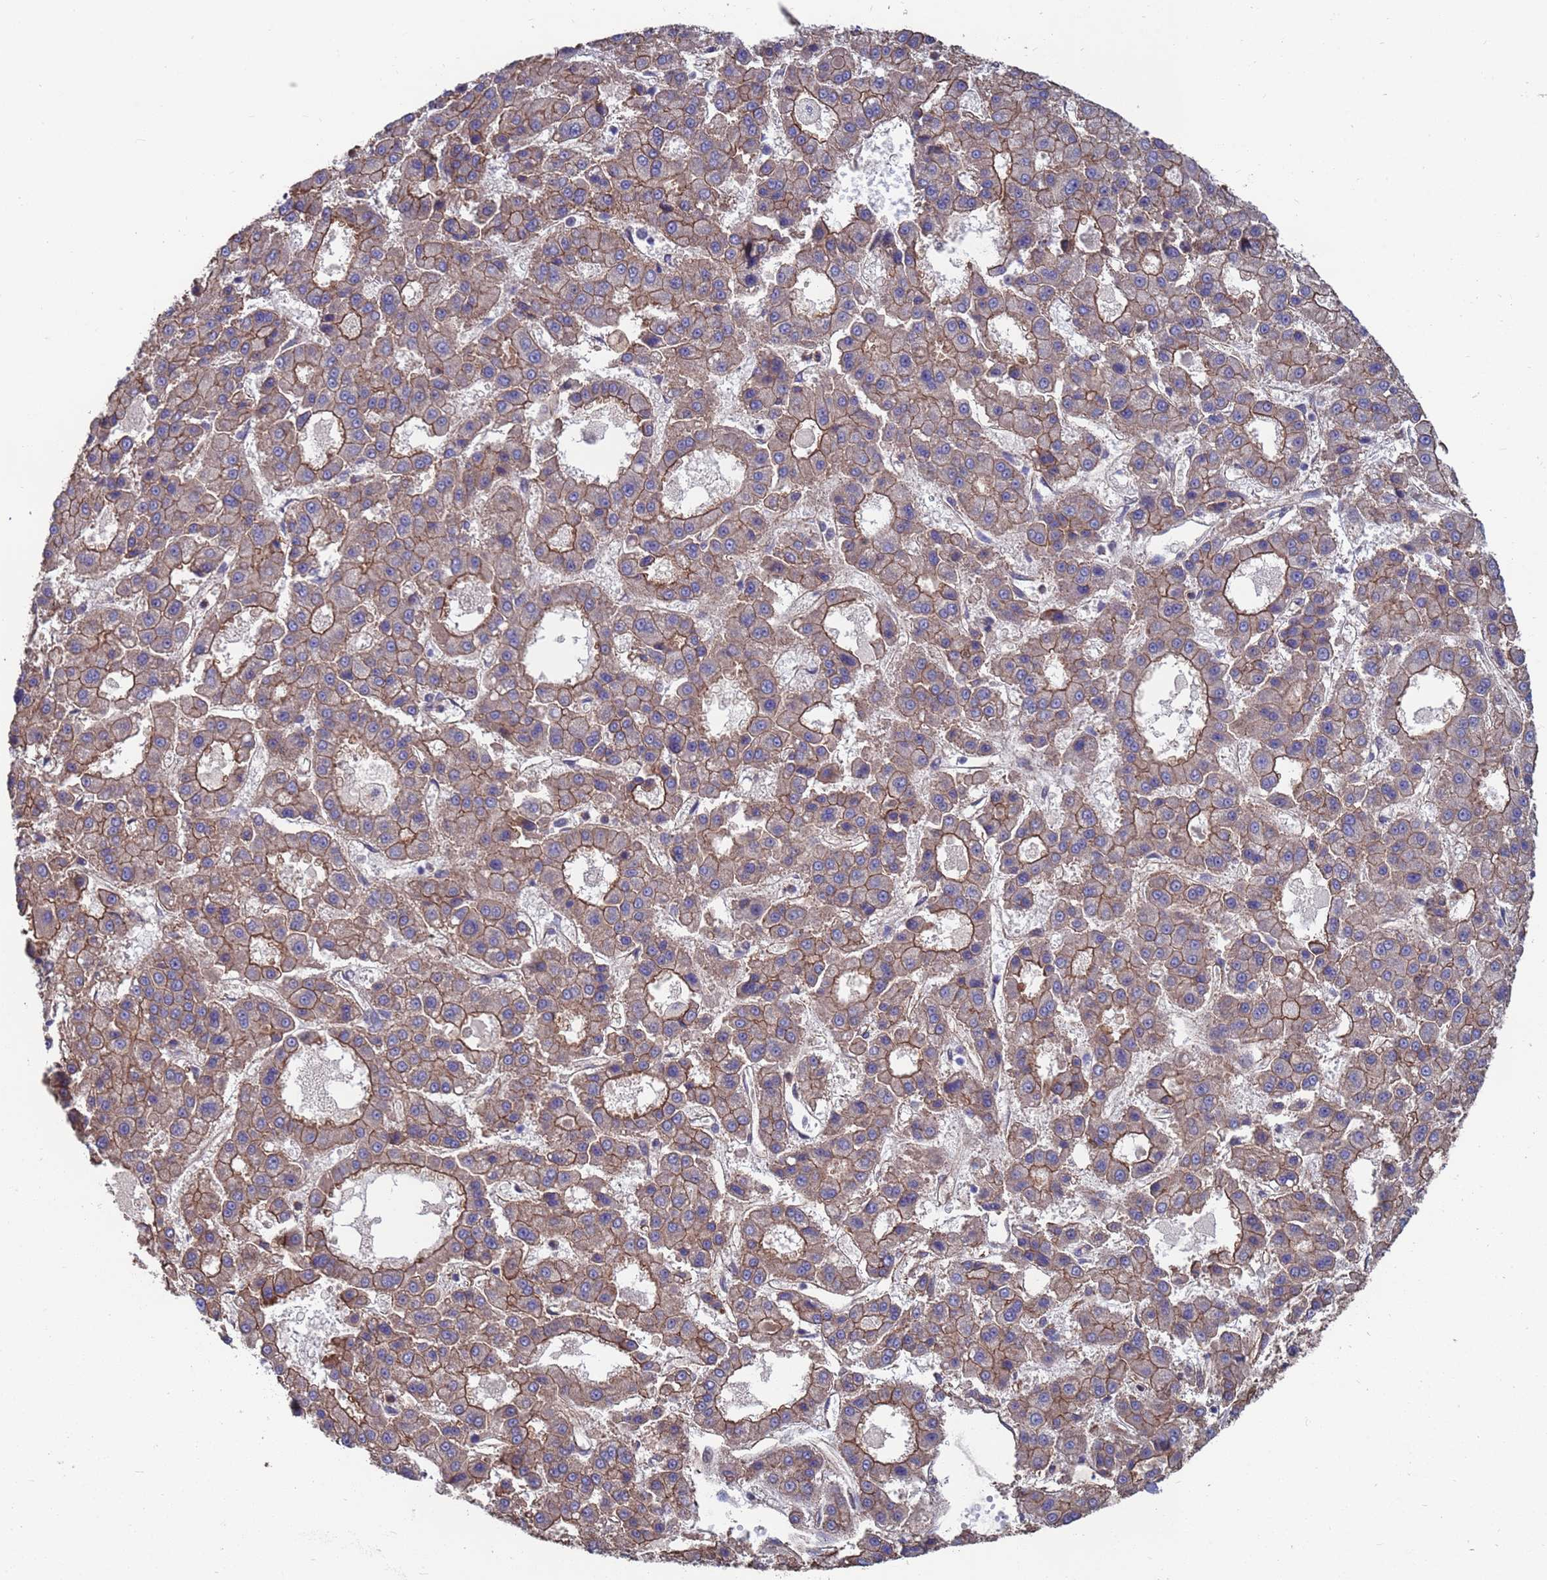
{"staining": {"intensity": "moderate", "quantity": "25%-75%", "location": "cytoplasmic/membranous"}, "tissue": "liver cancer", "cell_type": "Tumor cells", "image_type": "cancer", "snomed": [{"axis": "morphology", "description": "Carcinoma, Hepatocellular, NOS"}, {"axis": "topography", "description": "Liver"}], "caption": "Protein staining of liver cancer tissue exhibits moderate cytoplasmic/membranous expression in about 25%-75% of tumor cells.", "gene": "NDUFAF6", "patient": {"sex": "male", "age": 70}}